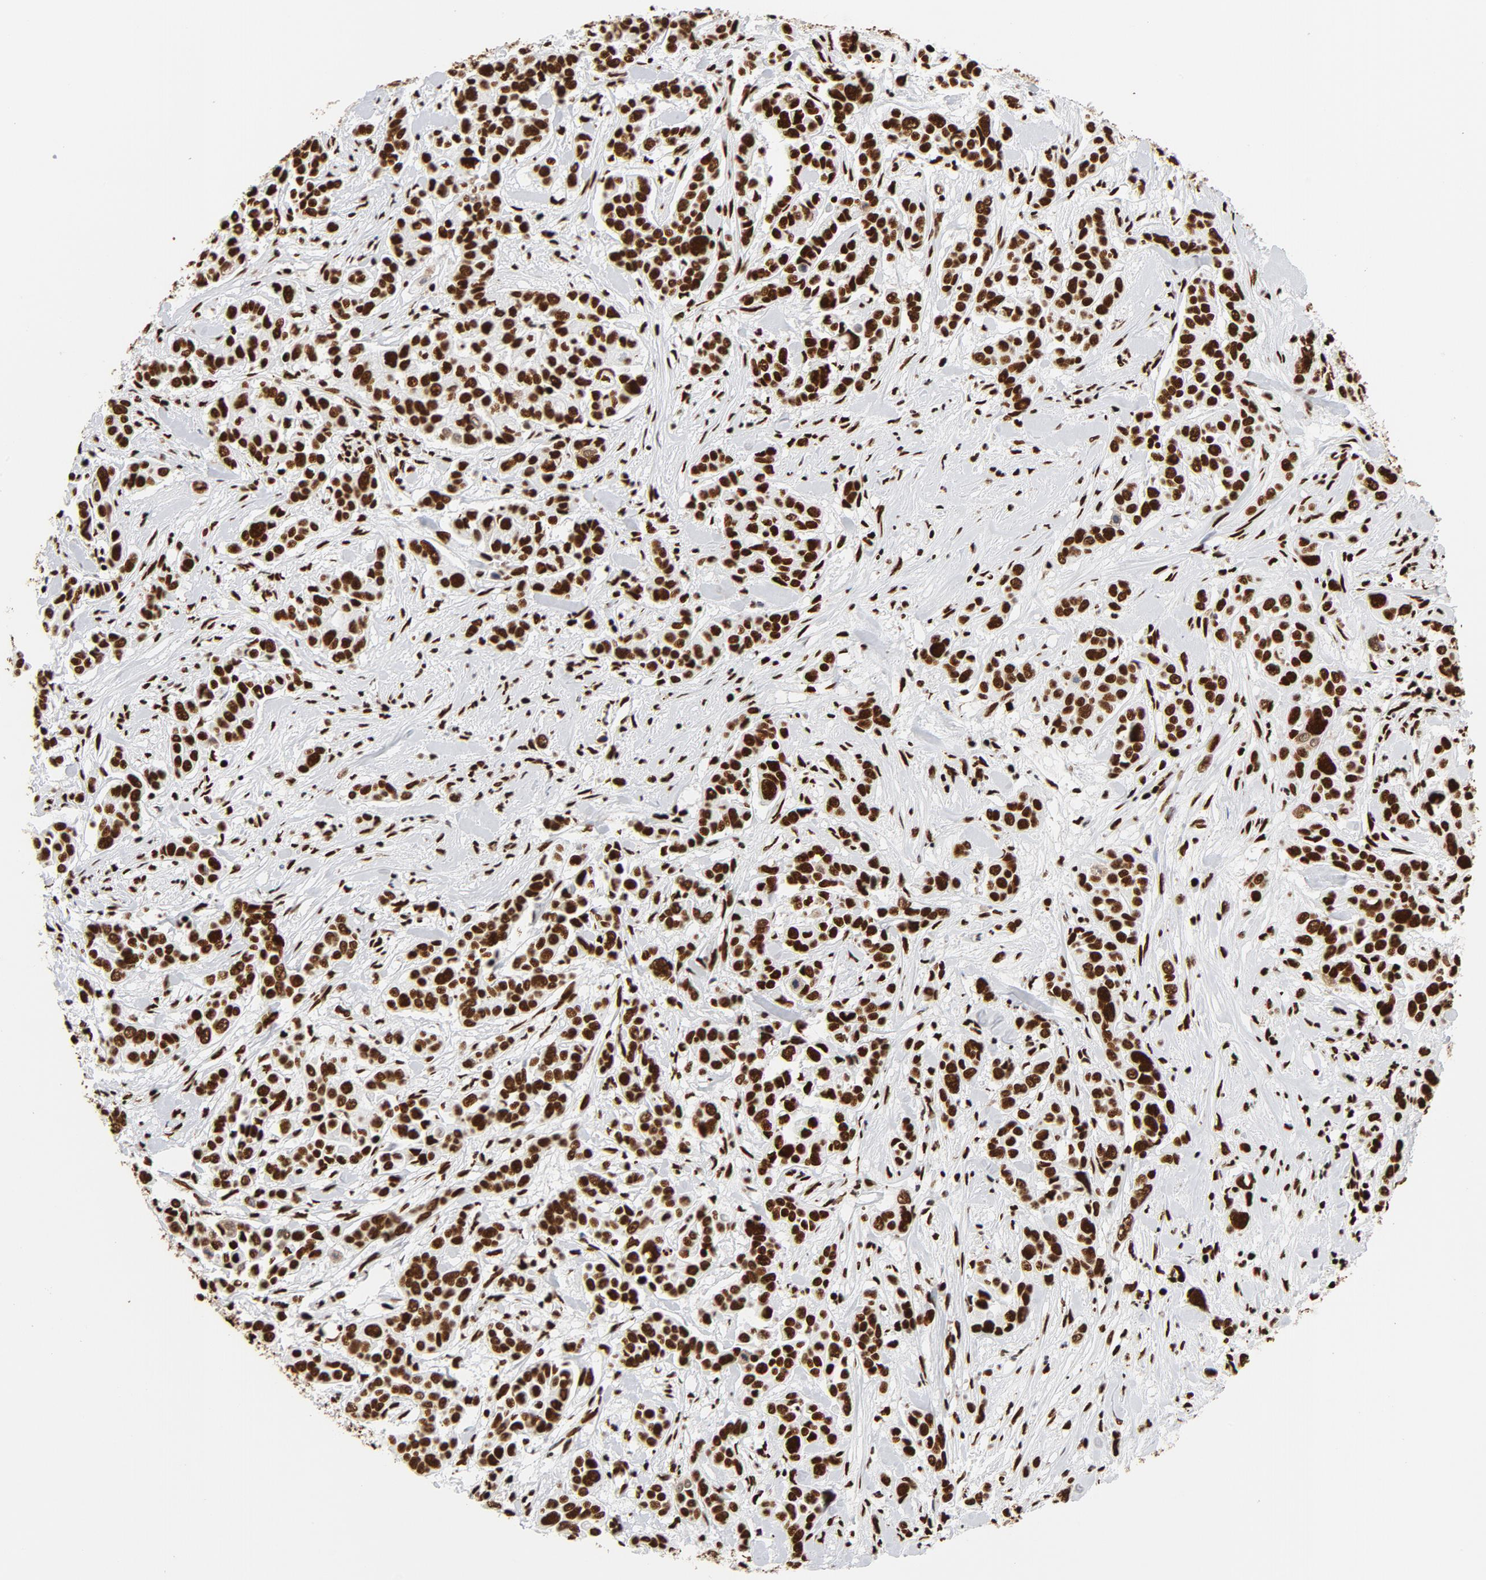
{"staining": {"intensity": "strong", "quantity": ">75%", "location": "nuclear"}, "tissue": "pancreatic cancer", "cell_type": "Tumor cells", "image_type": "cancer", "snomed": [{"axis": "morphology", "description": "Adenocarcinoma, NOS"}, {"axis": "topography", "description": "Pancreas"}], "caption": "Tumor cells exhibit high levels of strong nuclear expression in approximately >75% of cells in adenocarcinoma (pancreatic).", "gene": "XRCC6", "patient": {"sex": "female", "age": 52}}